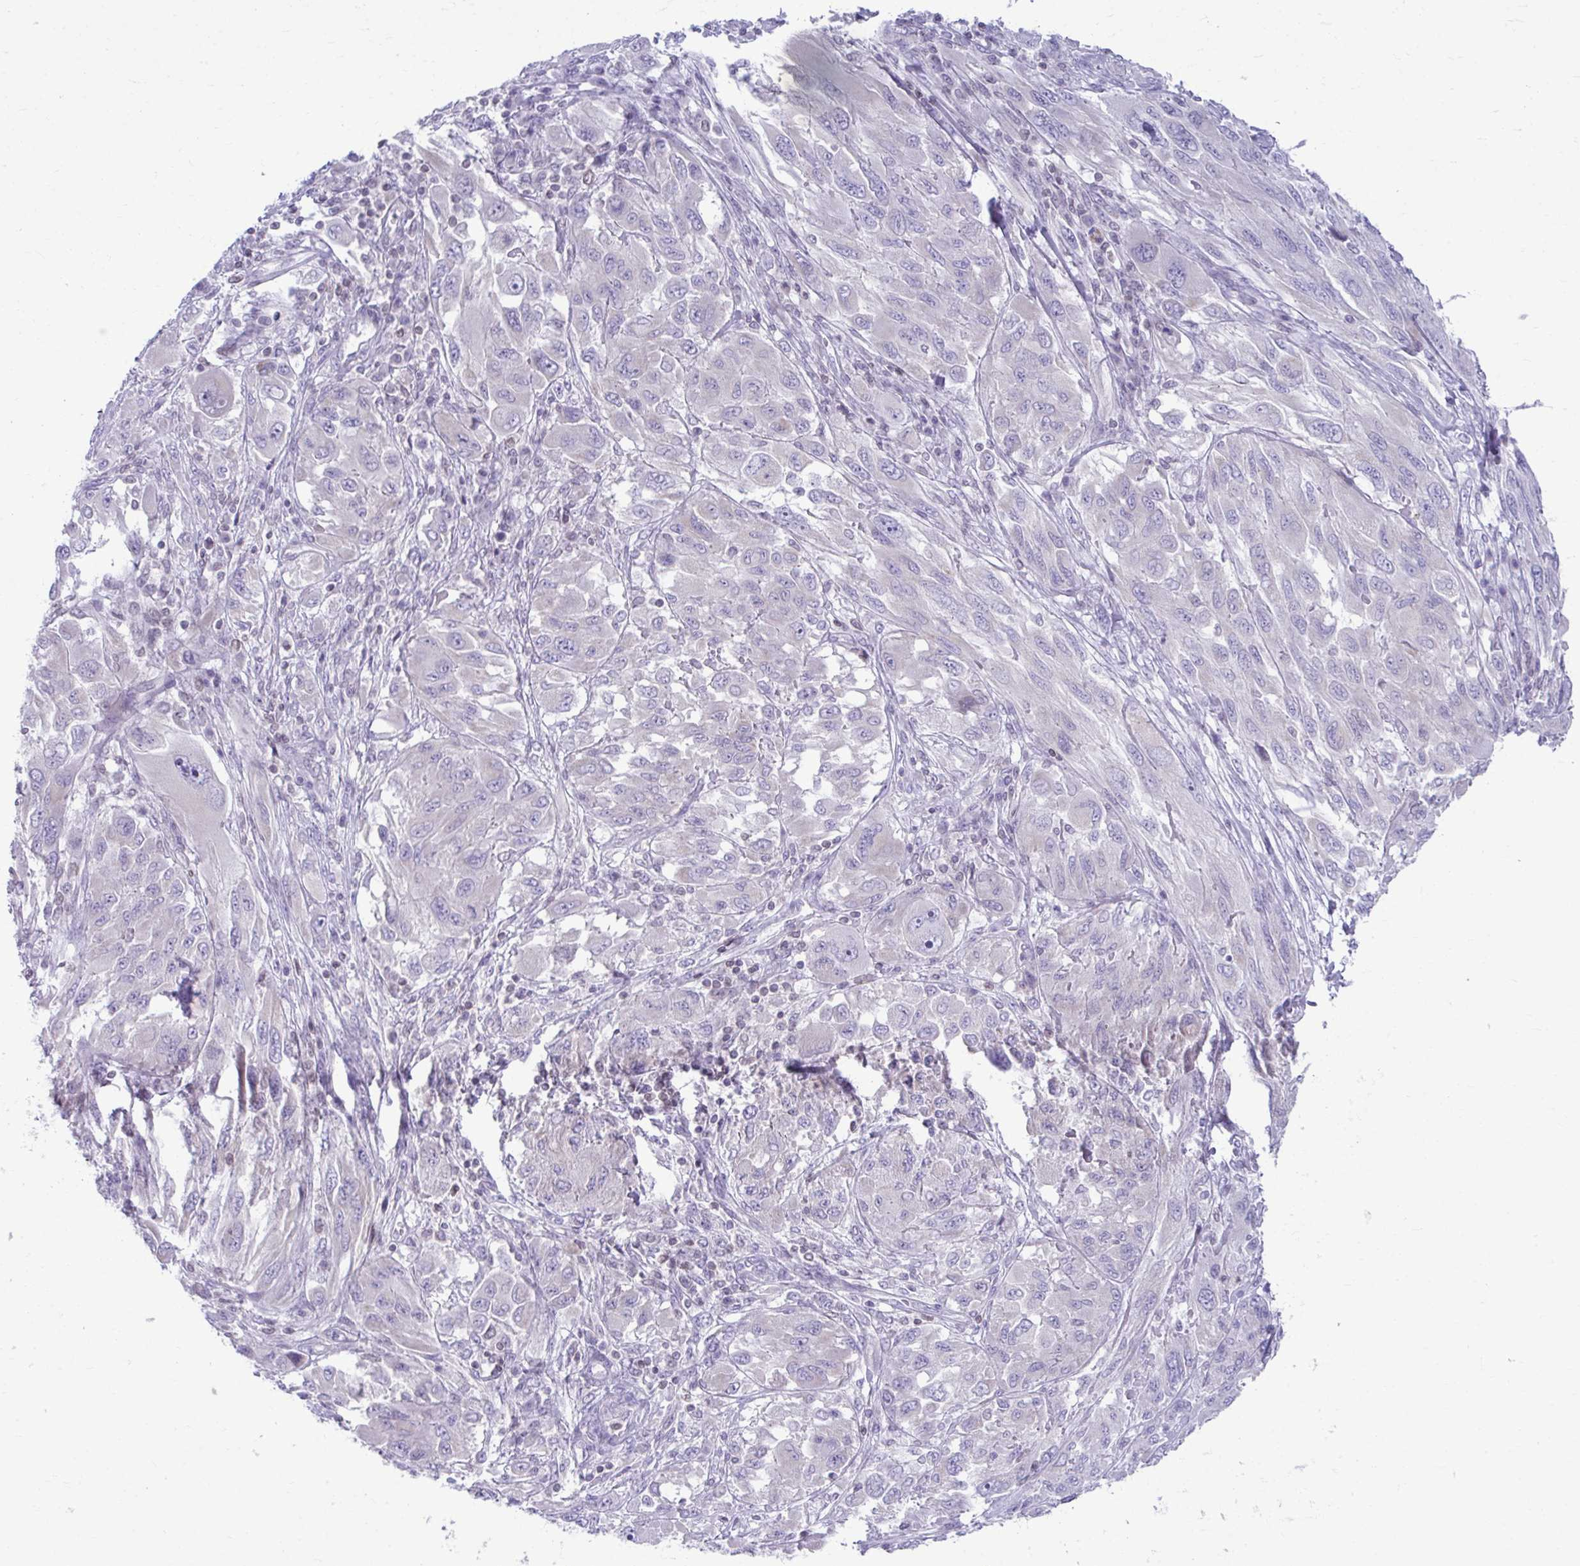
{"staining": {"intensity": "negative", "quantity": "none", "location": "none"}, "tissue": "melanoma", "cell_type": "Tumor cells", "image_type": "cancer", "snomed": [{"axis": "morphology", "description": "Malignant melanoma, NOS"}, {"axis": "topography", "description": "Skin"}], "caption": "Malignant melanoma was stained to show a protein in brown. There is no significant expression in tumor cells.", "gene": "OR7A5", "patient": {"sex": "female", "age": 91}}